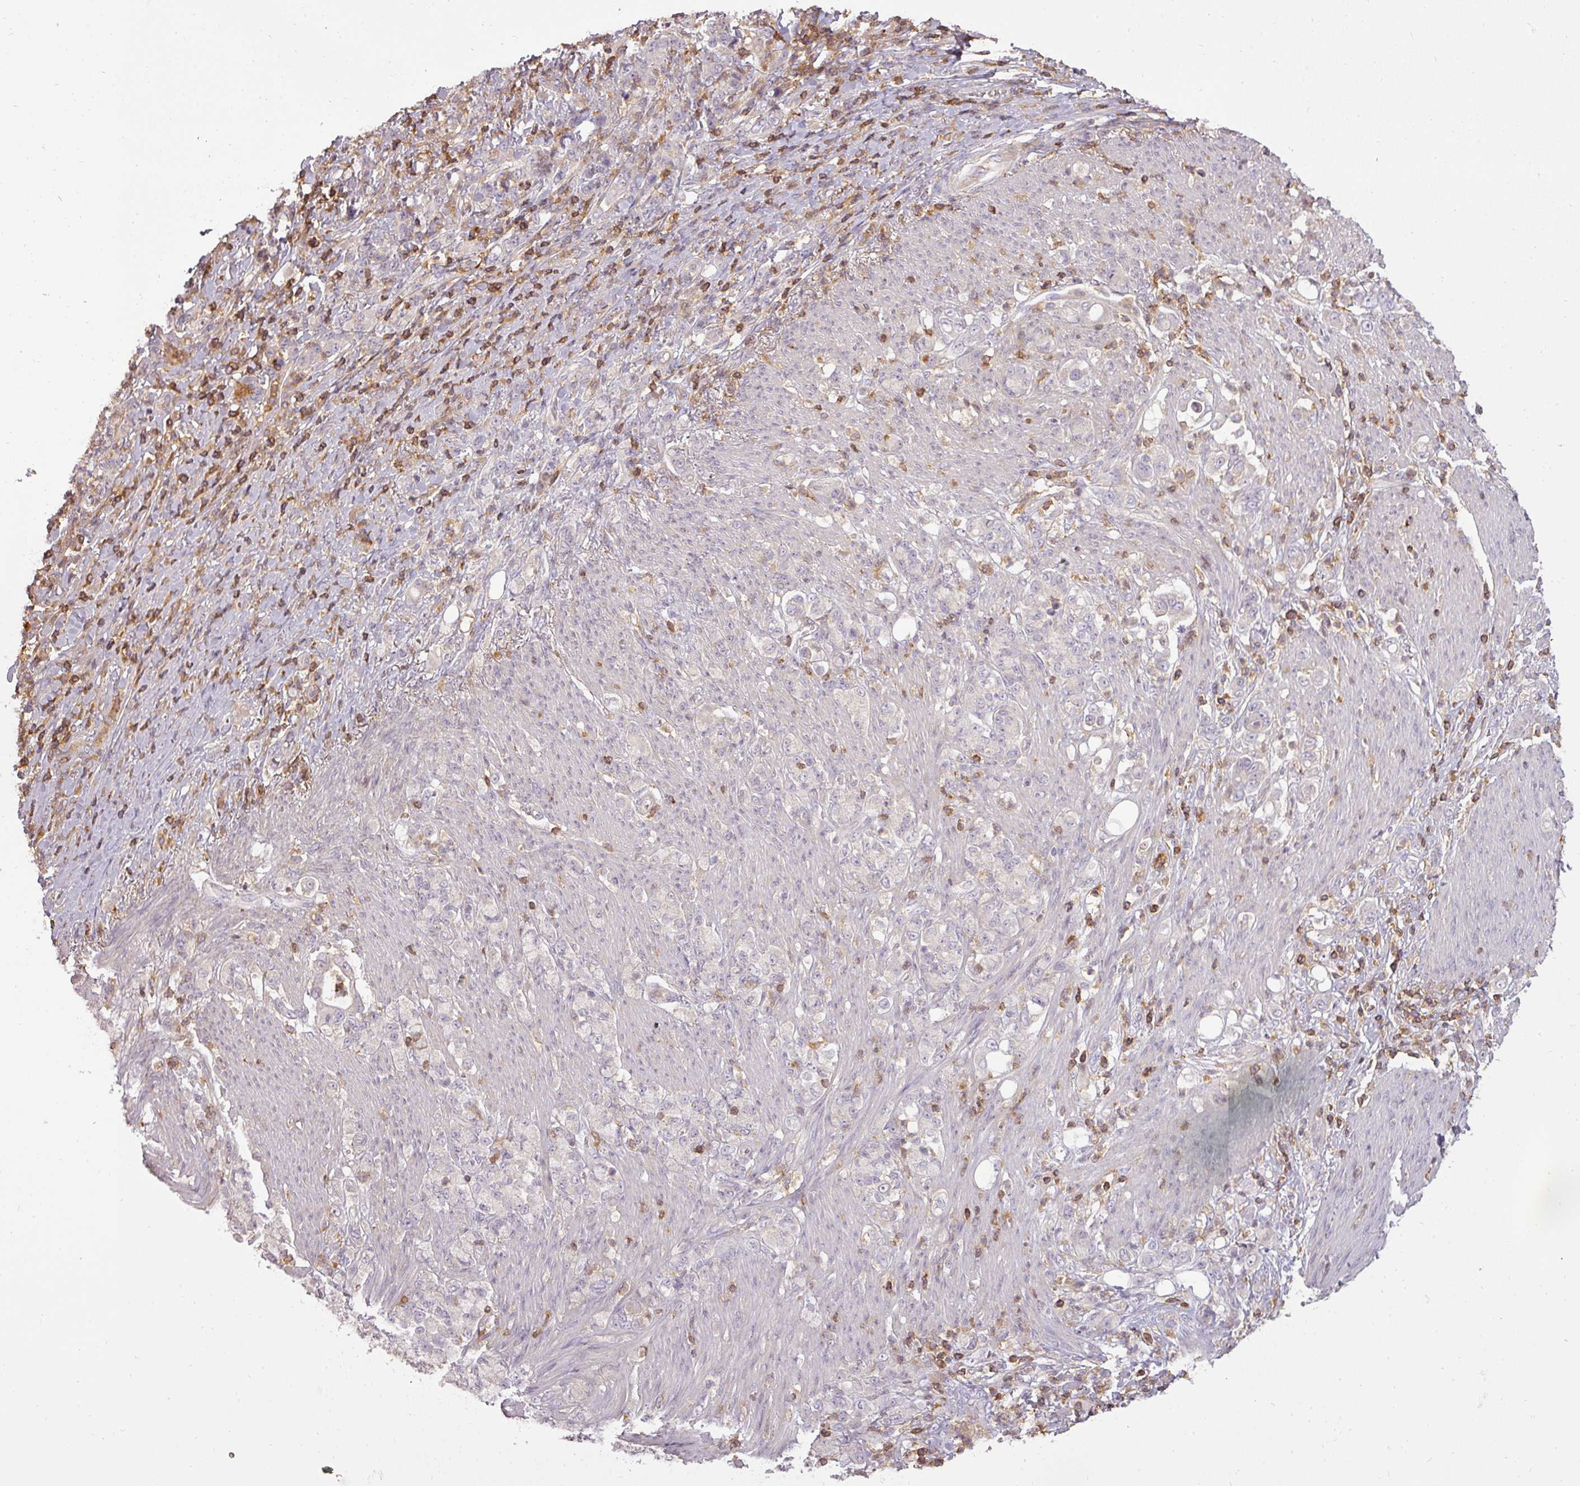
{"staining": {"intensity": "negative", "quantity": "none", "location": "none"}, "tissue": "stomach cancer", "cell_type": "Tumor cells", "image_type": "cancer", "snomed": [{"axis": "morphology", "description": "Normal tissue, NOS"}, {"axis": "morphology", "description": "Adenocarcinoma, NOS"}, {"axis": "topography", "description": "Stomach"}], "caption": "IHC histopathology image of neoplastic tissue: adenocarcinoma (stomach) stained with DAB (3,3'-diaminobenzidine) demonstrates no significant protein positivity in tumor cells. (Brightfield microscopy of DAB immunohistochemistry at high magnification).", "gene": "STK4", "patient": {"sex": "female", "age": 79}}